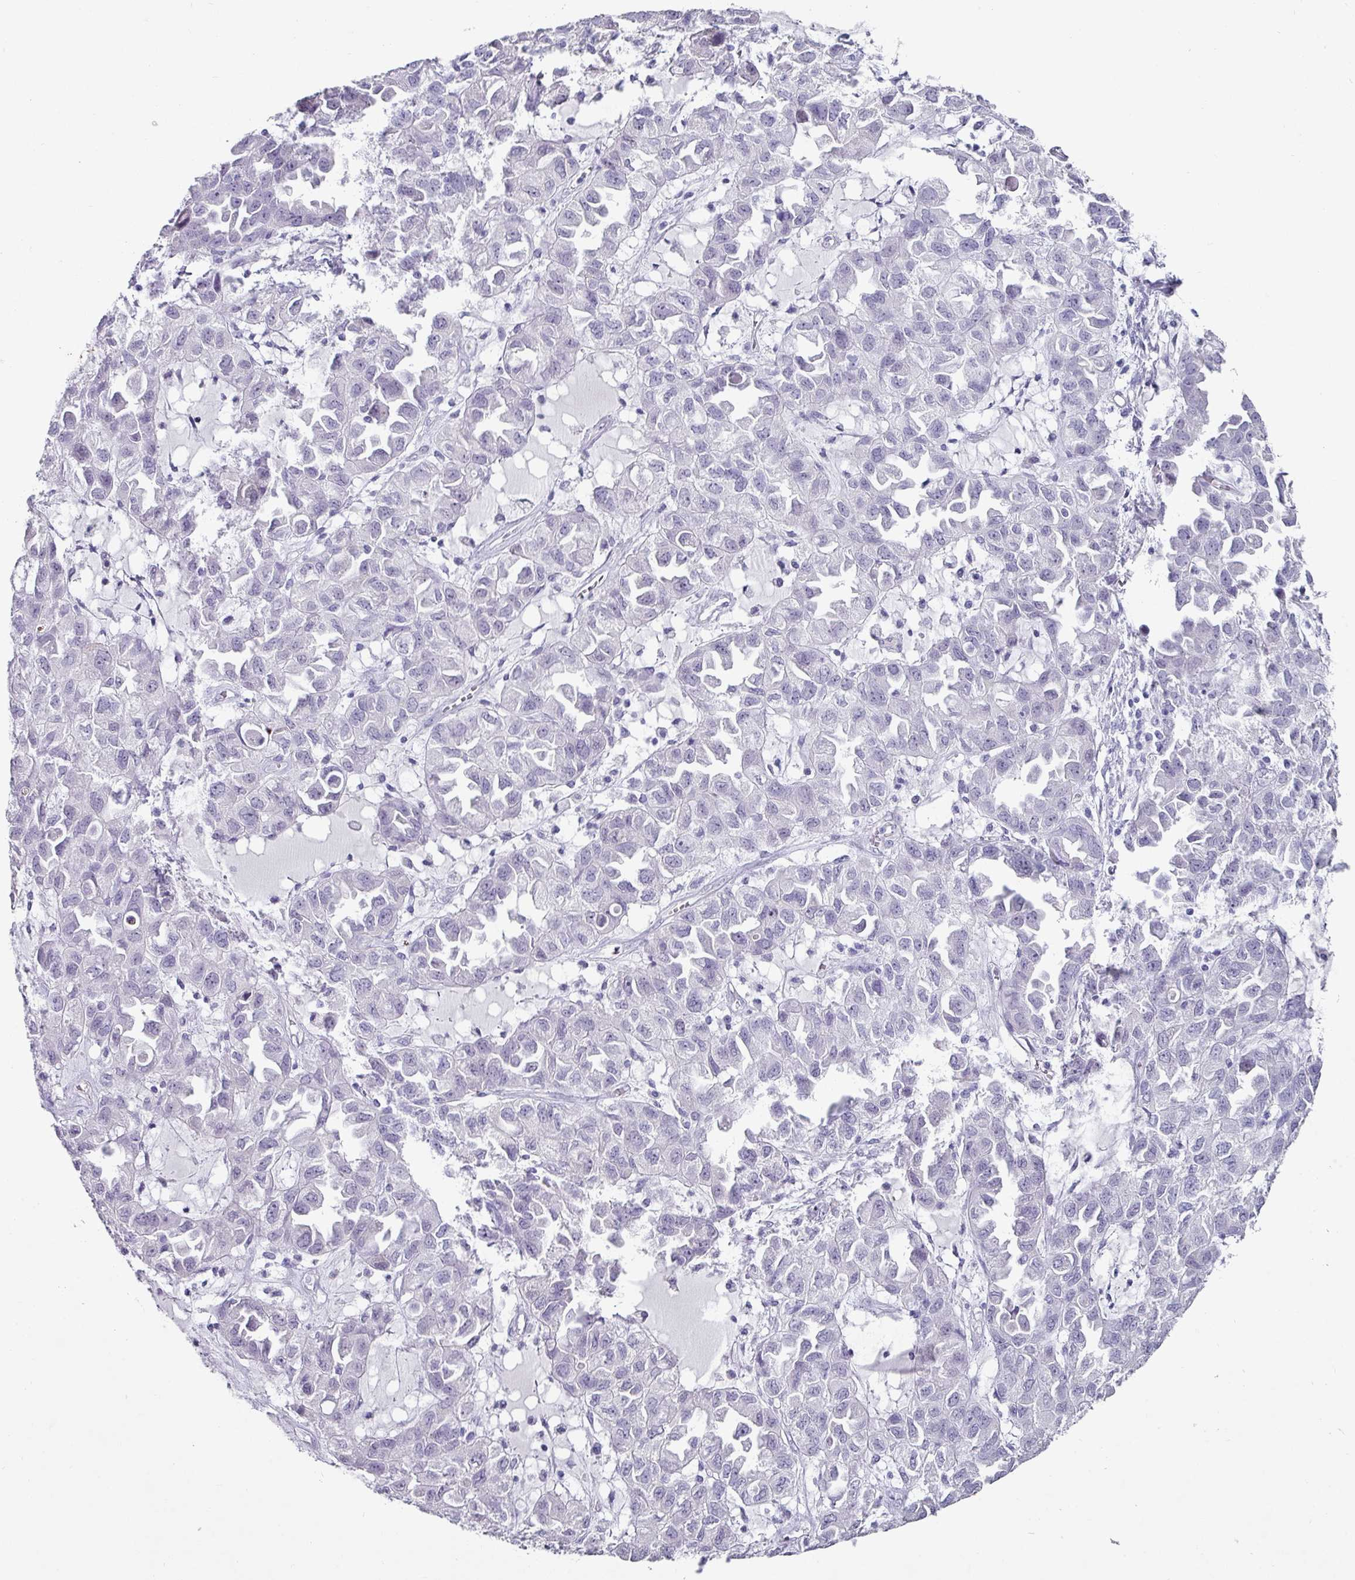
{"staining": {"intensity": "negative", "quantity": "none", "location": "none"}, "tissue": "ovarian cancer", "cell_type": "Tumor cells", "image_type": "cancer", "snomed": [{"axis": "morphology", "description": "Cystadenocarcinoma, serous, NOS"}, {"axis": "topography", "description": "Ovary"}], "caption": "A micrograph of human ovarian serous cystadenocarcinoma is negative for staining in tumor cells.", "gene": "TRA2A", "patient": {"sex": "female", "age": 84}}